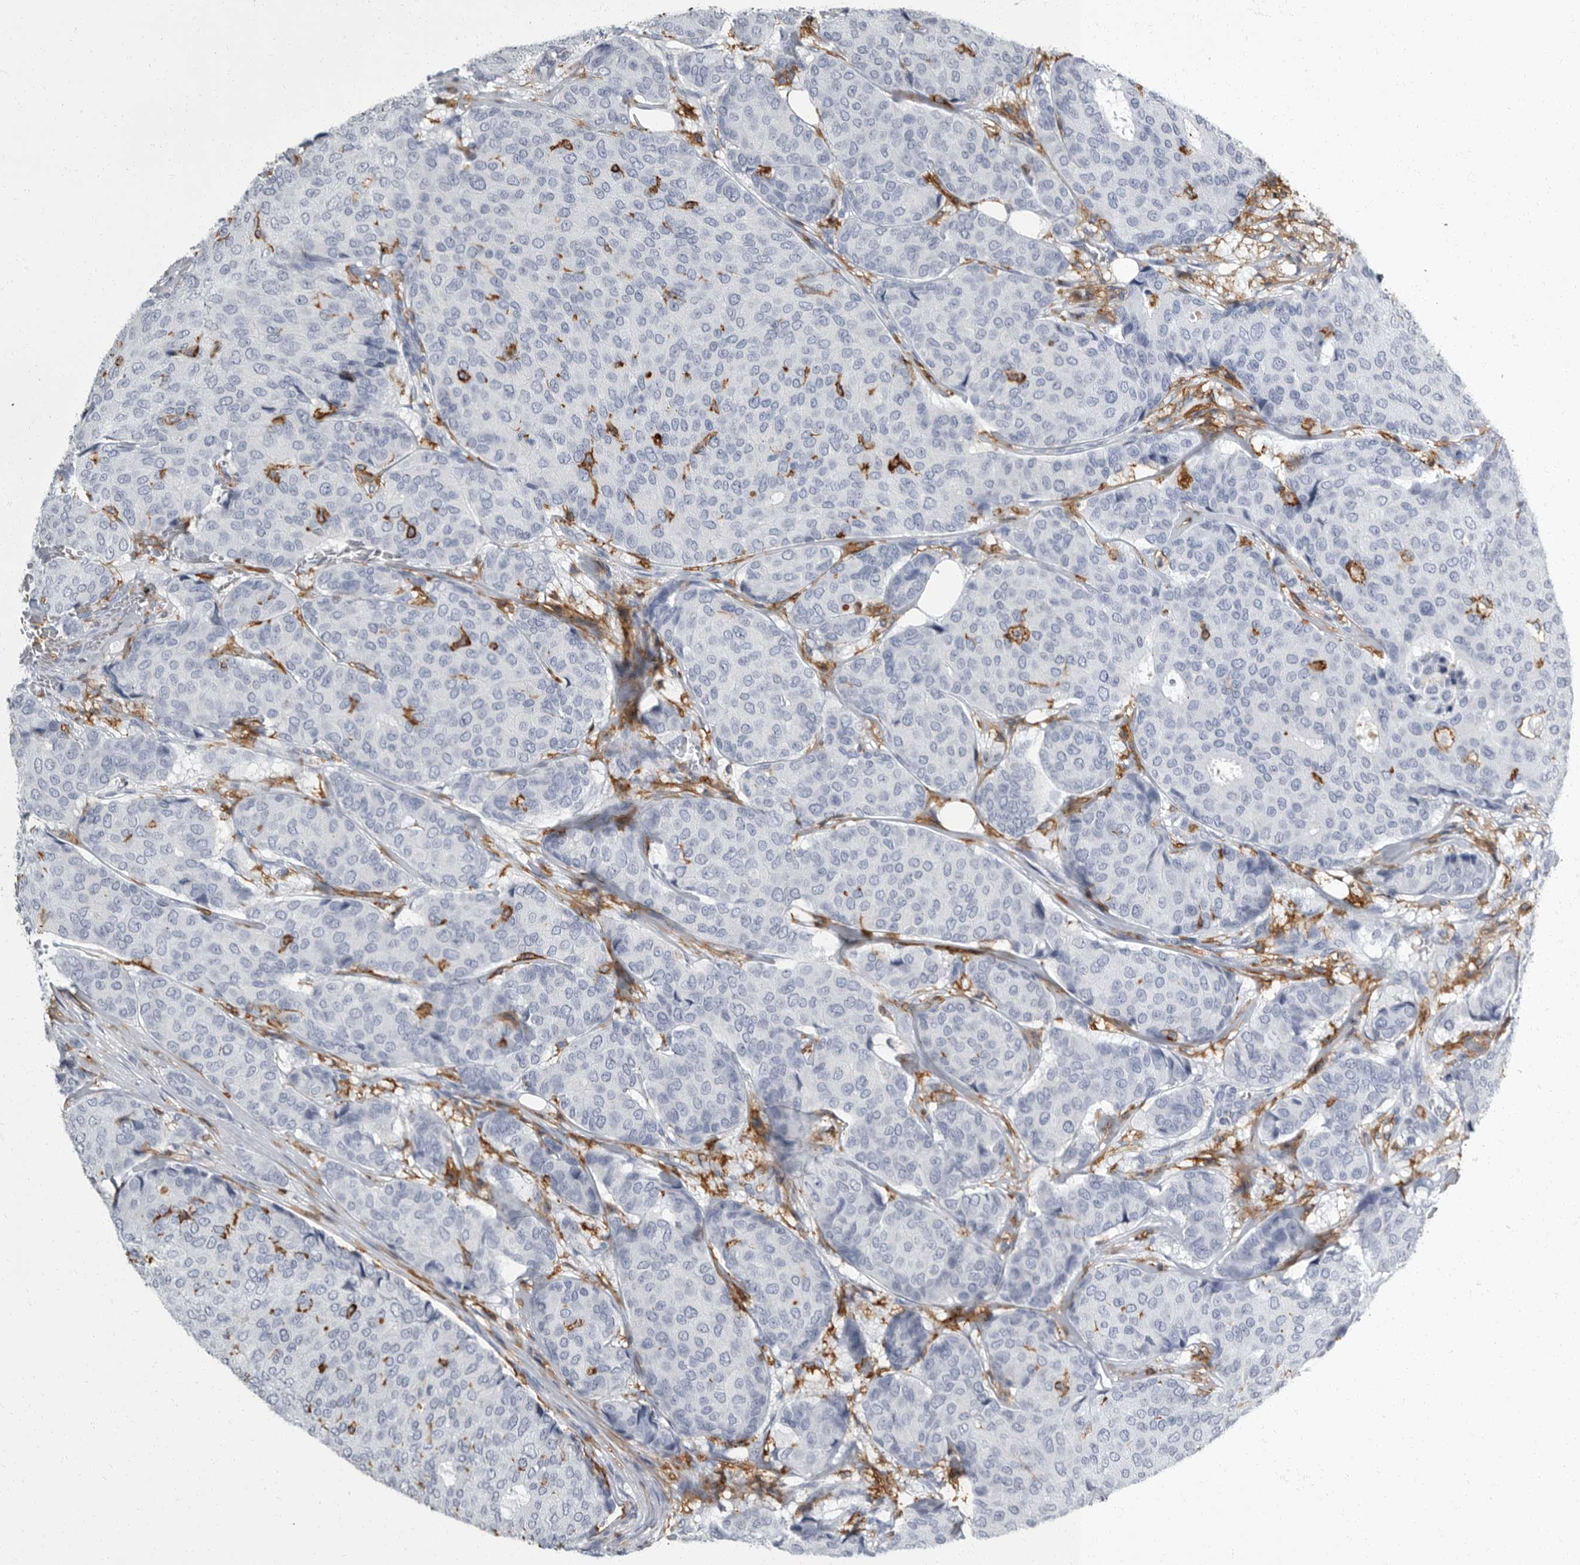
{"staining": {"intensity": "negative", "quantity": "none", "location": "none"}, "tissue": "breast cancer", "cell_type": "Tumor cells", "image_type": "cancer", "snomed": [{"axis": "morphology", "description": "Duct carcinoma"}, {"axis": "topography", "description": "Breast"}], "caption": "Immunohistochemistry of human breast cancer shows no positivity in tumor cells. The staining was performed using DAB to visualize the protein expression in brown, while the nuclei were stained in blue with hematoxylin (Magnification: 20x).", "gene": "FCER1G", "patient": {"sex": "female", "age": 75}}